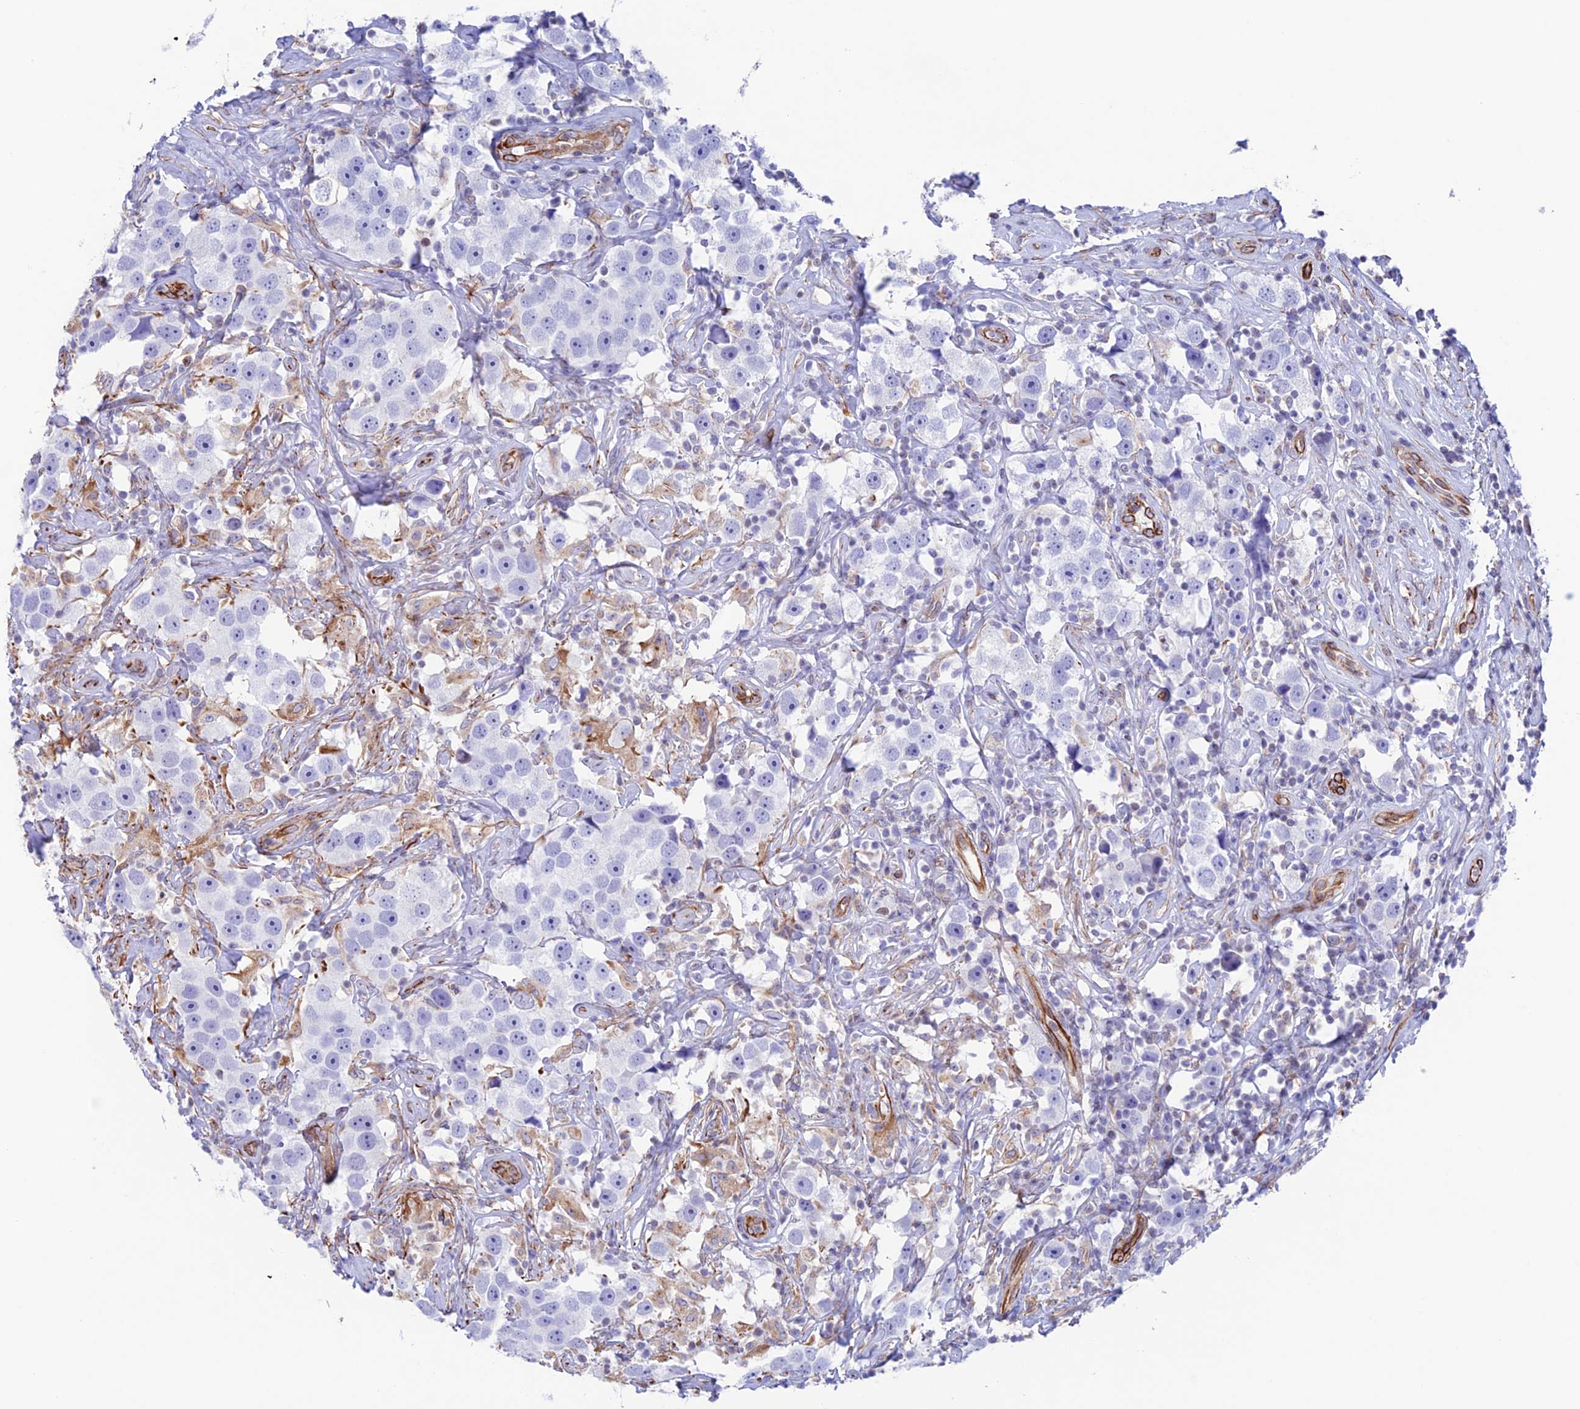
{"staining": {"intensity": "negative", "quantity": "none", "location": "none"}, "tissue": "testis cancer", "cell_type": "Tumor cells", "image_type": "cancer", "snomed": [{"axis": "morphology", "description": "Seminoma, NOS"}, {"axis": "topography", "description": "Testis"}], "caption": "DAB (3,3'-diaminobenzidine) immunohistochemical staining of human seminoma (testis) exhibits no significant expression in tumor cells.", "gene": "ZNF652", "patient": {"sex": "male", "age": 49}}